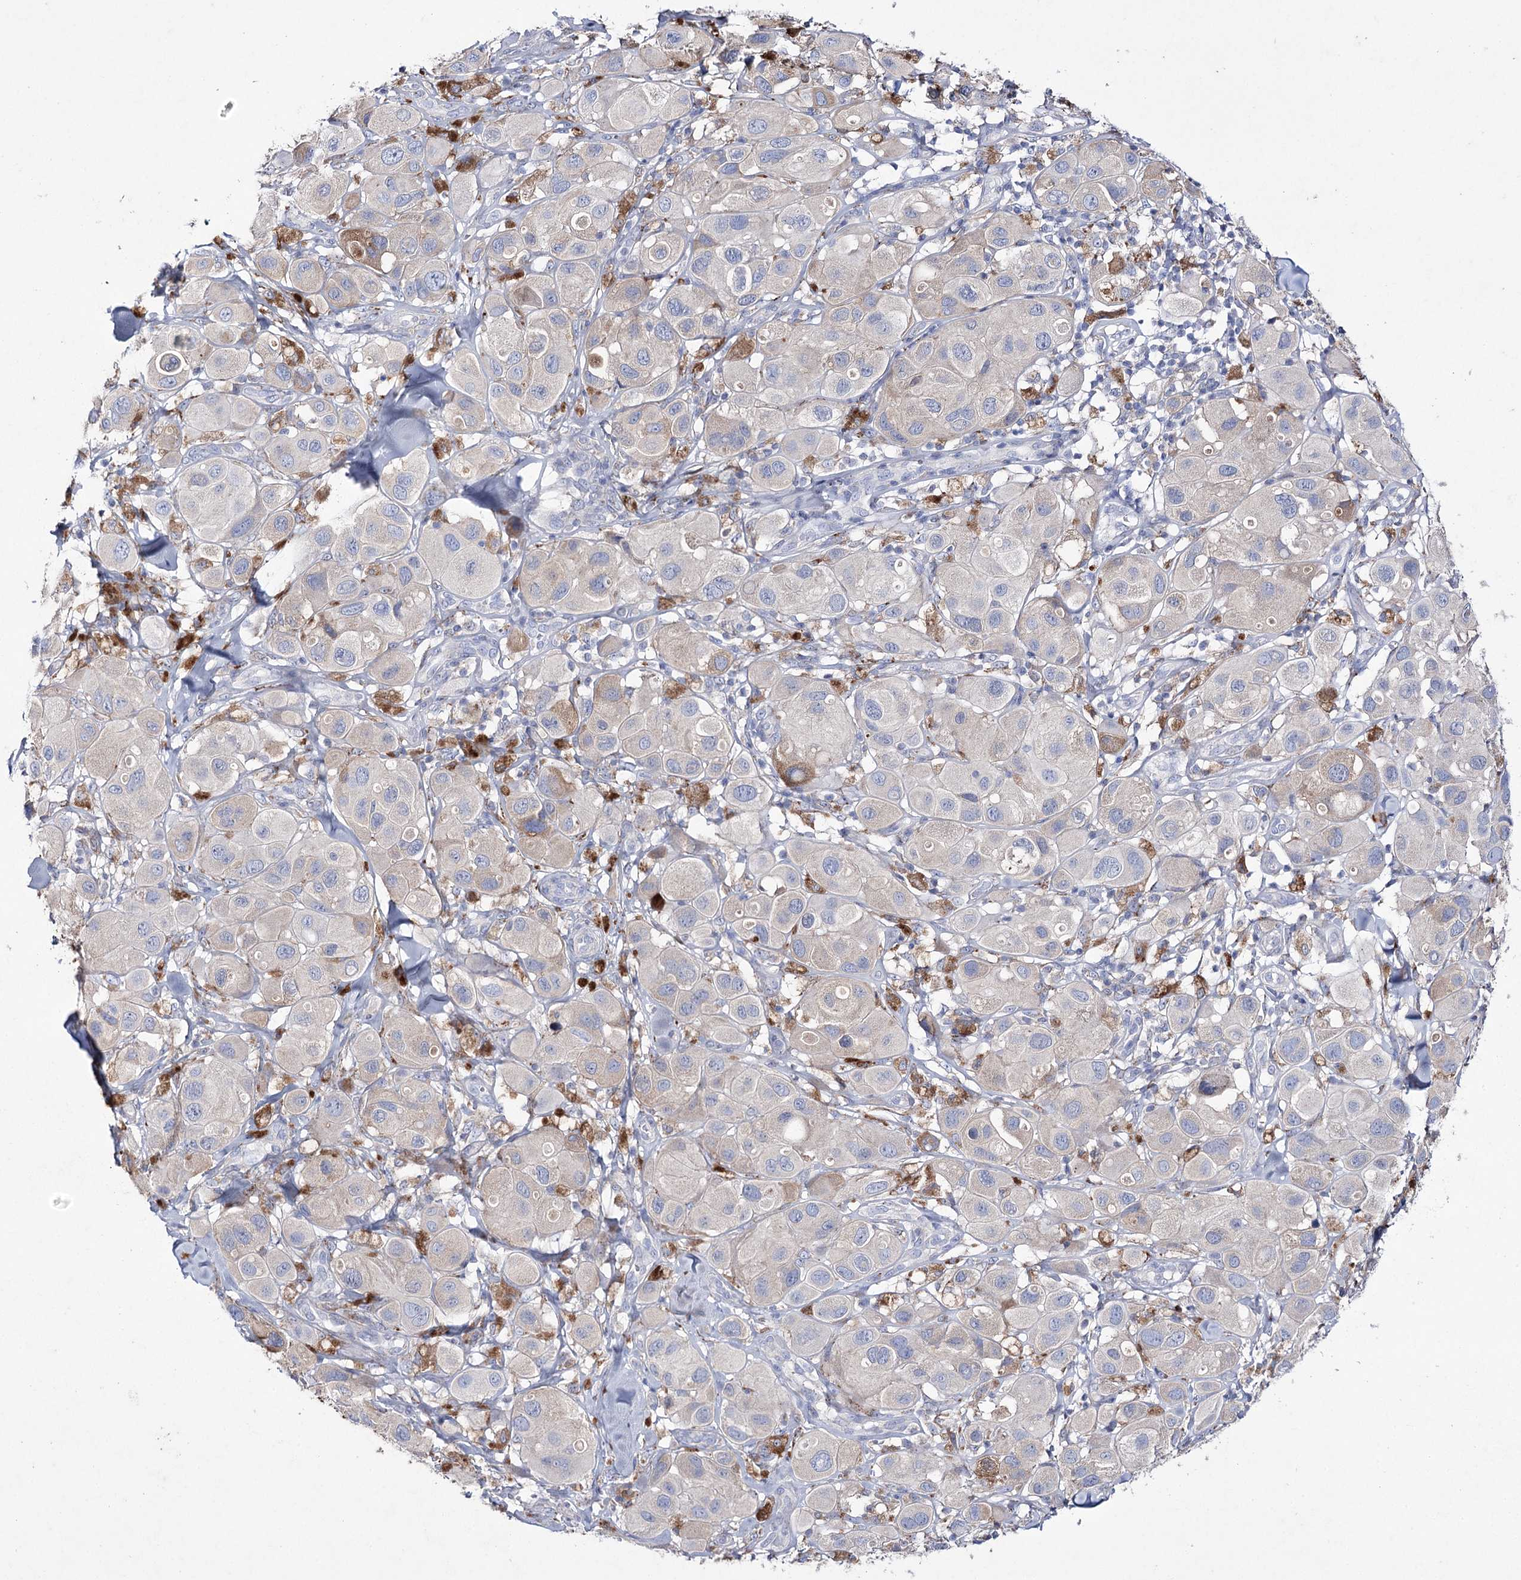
{"staining": {"intensity": "weak", "quantity": "<25%", "location": "cytoplasmic/membranous"}, "tissue": "melanoma", "cell_type": "Tumor cells", "image_type": "cancer", "snomed": [{"axis": "morphology", "description": "Malignant melanoma, Metastatic site"}, {"axis": "topography", "description": "Skin"}], "caption": "Human melanoma stained for a protein using IHC shows no staining in tumor cells.", "gene": "NAGLU", "patient": {"sex": "male", "age": 41}}